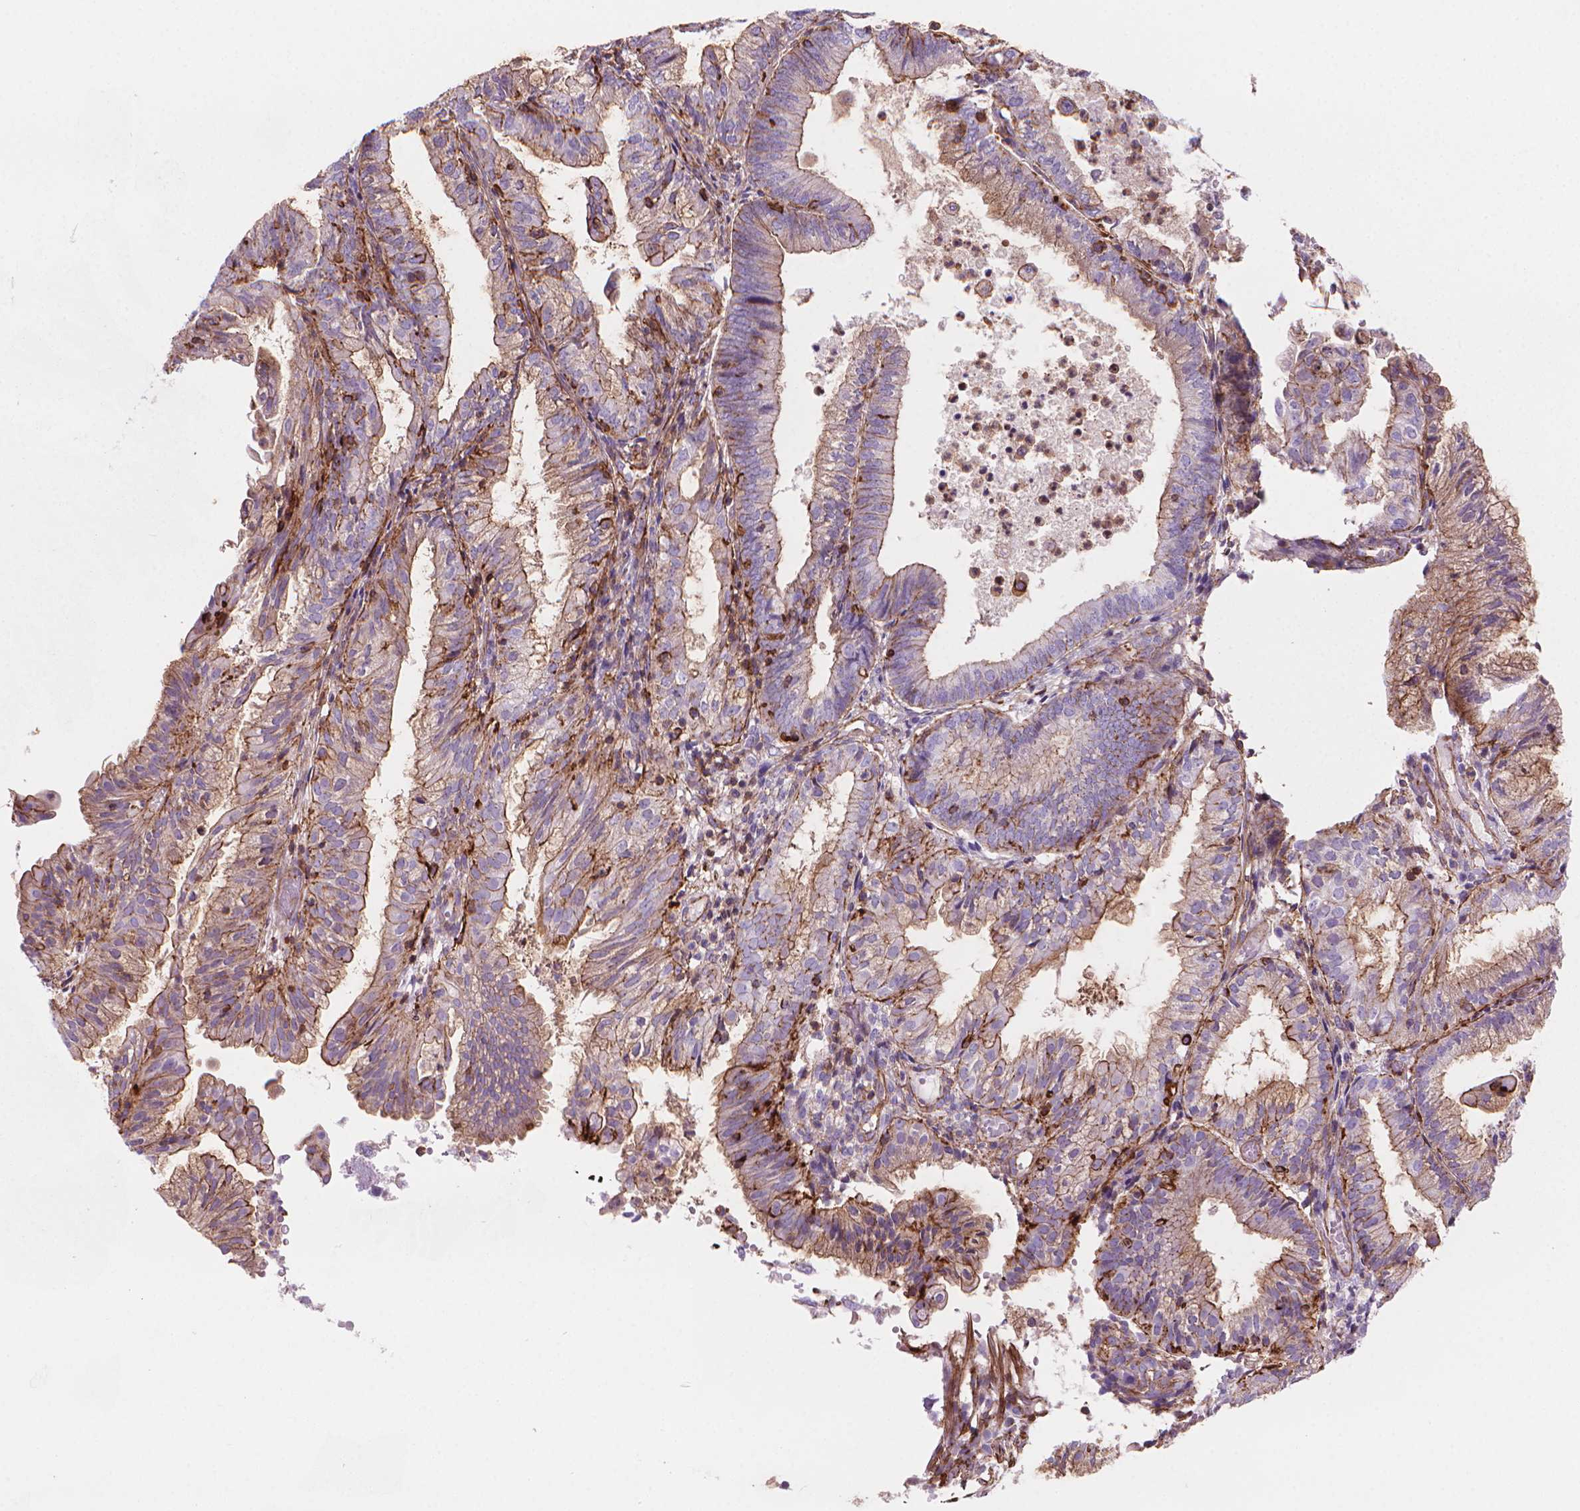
{"staining": {"intensity": "moderate", "quantity": "25%-75%", "location": "cytoplasmic/membranous"}, "tissue": "endometrial cancer", "cell_type": "Tumor cells", "image_type": "cancer", "snomed": [{"axis": "morphology", "description": "Adenocarcinoma, NOS"}, {"axis": "topography", "description": "Endometrium"}], "caption": "Immunohistochemistry micrograph of neoplastic tissue: endometrial cancer stained using immunohistochemistry (IHC) shows medium levels of moderate protein expression localized specifically in the cytoplasmic/membranous of tumor cells, appearing as a cytoplasmic/membranous brown color.", "gene": "PATJ", "patient": {"sex": "female", "age": 55}}